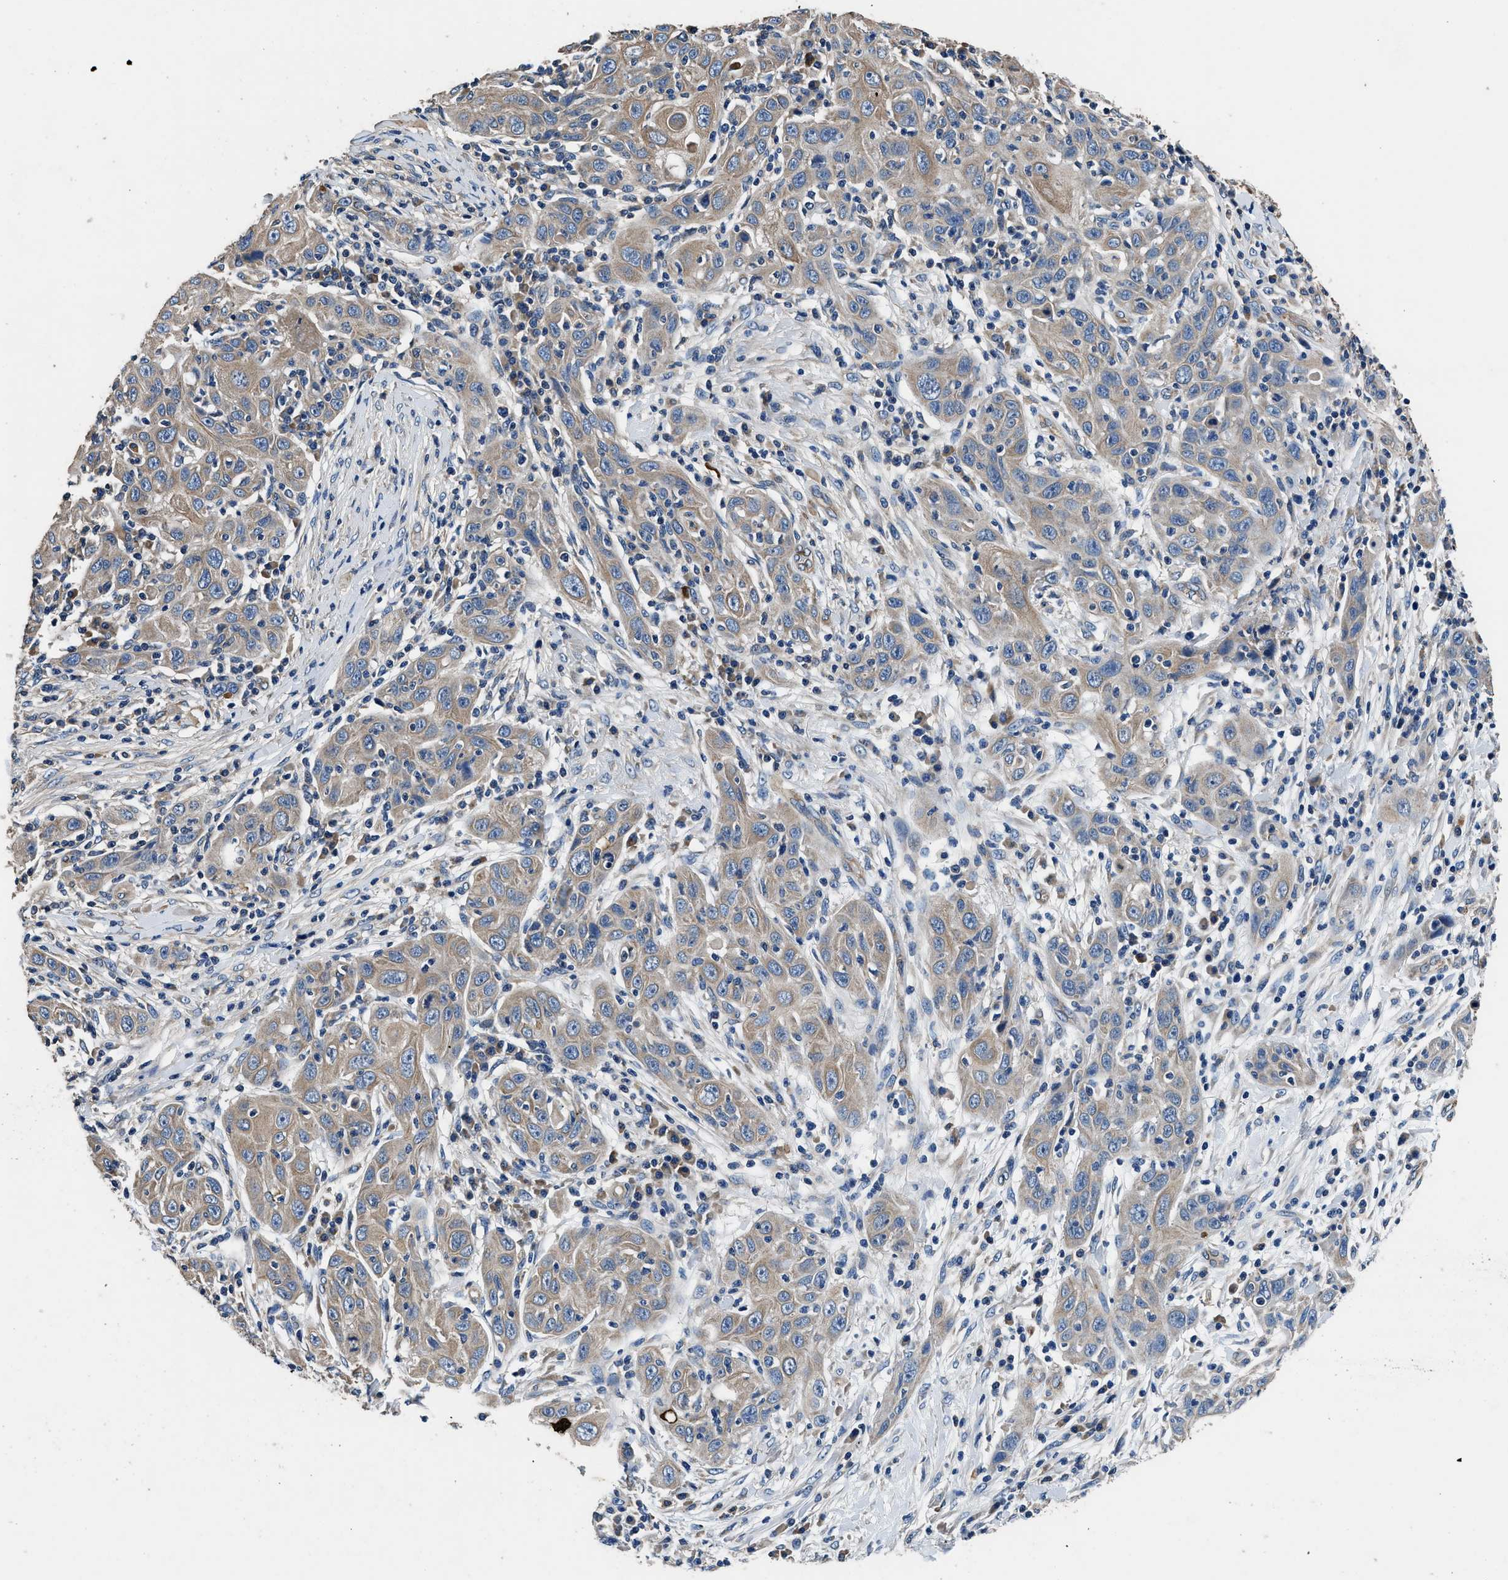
{"staining": {"intensity": "weak", "quantity": ">75%", "location": "cytoplasmic/membranous"}, "tissue": "skin cancer", "cell_type": "Tumor cells", "image_type": "cancer", "snomed": [{"axis": "morphology", "description": "Squamous cell carcinoma, NOS"}, {"axis": "topography", "description": "Skin"}], "caption": "Squamous cell carcinoma (skin) stained with a brown dye demonstrates weak cytoplasmic/membranous positive positivity in about >75% of tumor cells.", "gene": "DHRS7B", "patient": {"sex": "female", "age": 88}}